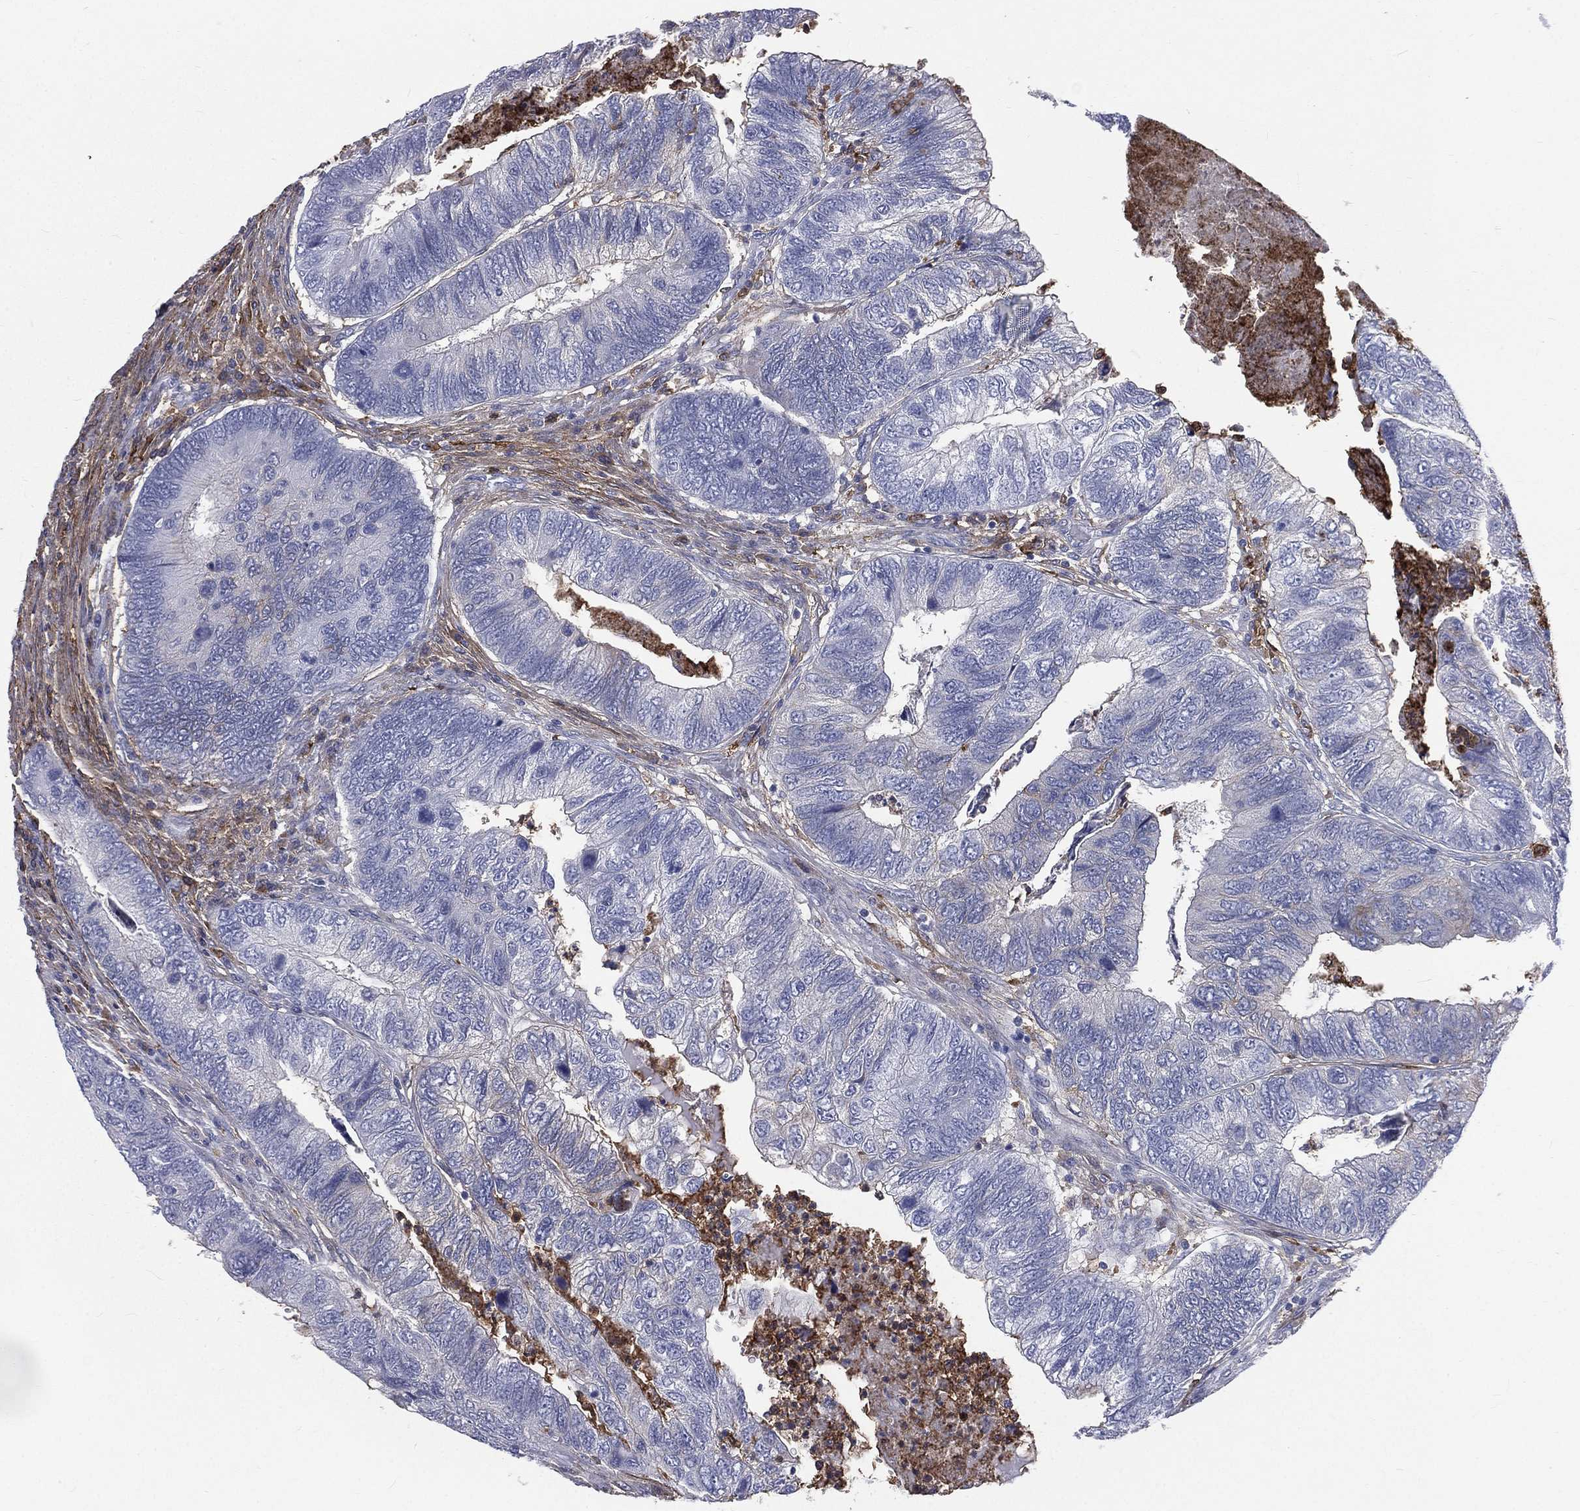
{"staining": {"intensity": "negative", "quantity": "none", "location": "none"}, "tissue": "colorectal cancer", "cell_type": "Tumor cells", "image_type": "cancer", "snomed": [{"axis": "morphology", "description": "Adenocarcinoma, NOS"}, {"axis": "topography", "description": "Colon"}], "caption": "A histopathology image of colorectal cancer (adenocarcinoma) stained for a protein displays no brown staining in tumor cells.", "gene": "BASP1", "patient": {"sex": "female", "age": 67}}